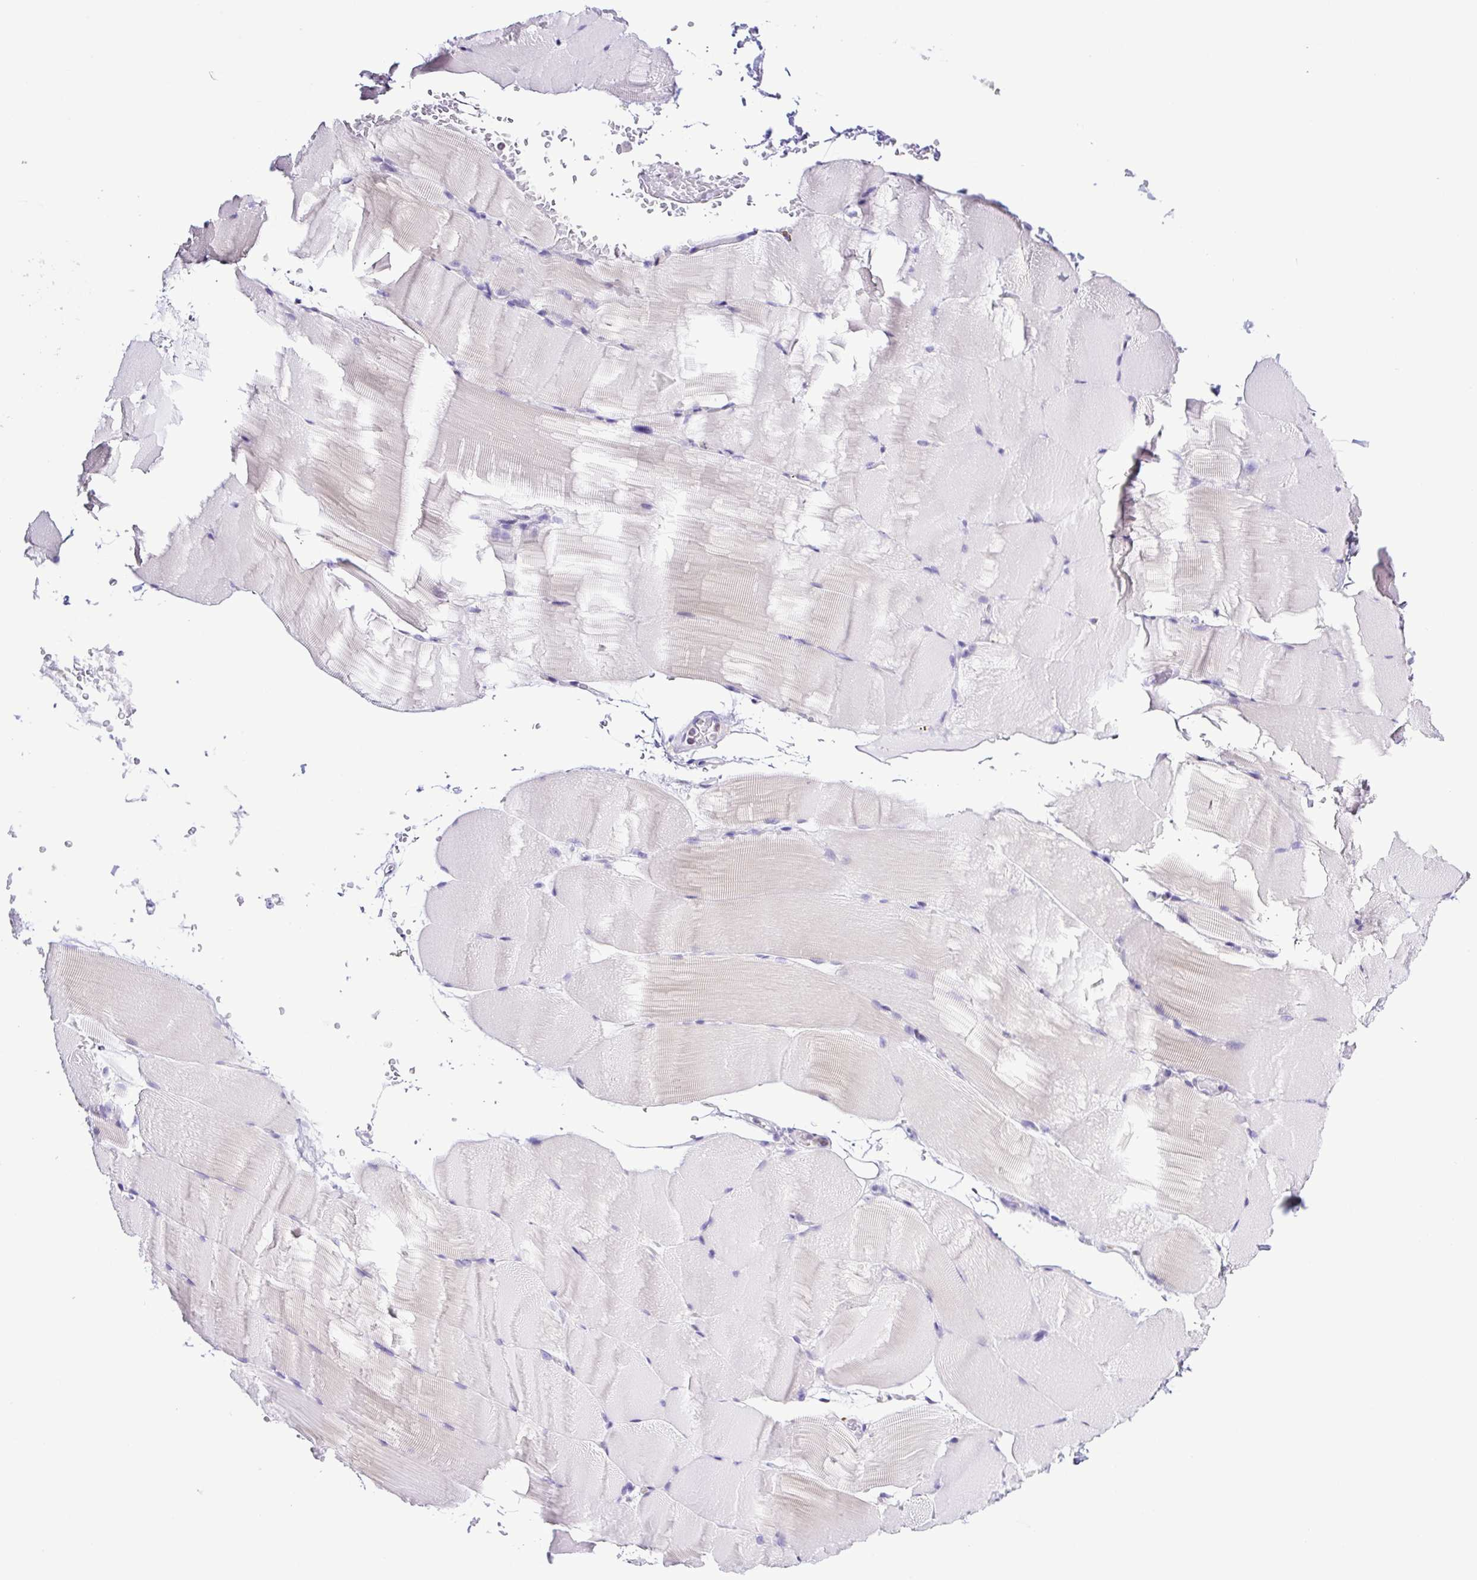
{"staining": {"intensity": "negative", "quantity": "none", "location": "none"}, "tissue": "skeletal muscle", "cell_type": "Myocytes", "image_type": "normal", "snomed": [{"axis": "morphology", "description": "Normal tissue, NOS"}, {"axis": "topography", "description": "Skeletal muscle"}], "caption": "This is an immunohistochemistry micrograph of normal human skeletal muscle. There is no staining in myocytes.", "gene": "SYNPR", "patient": {"sex": "female", "age": 37}}